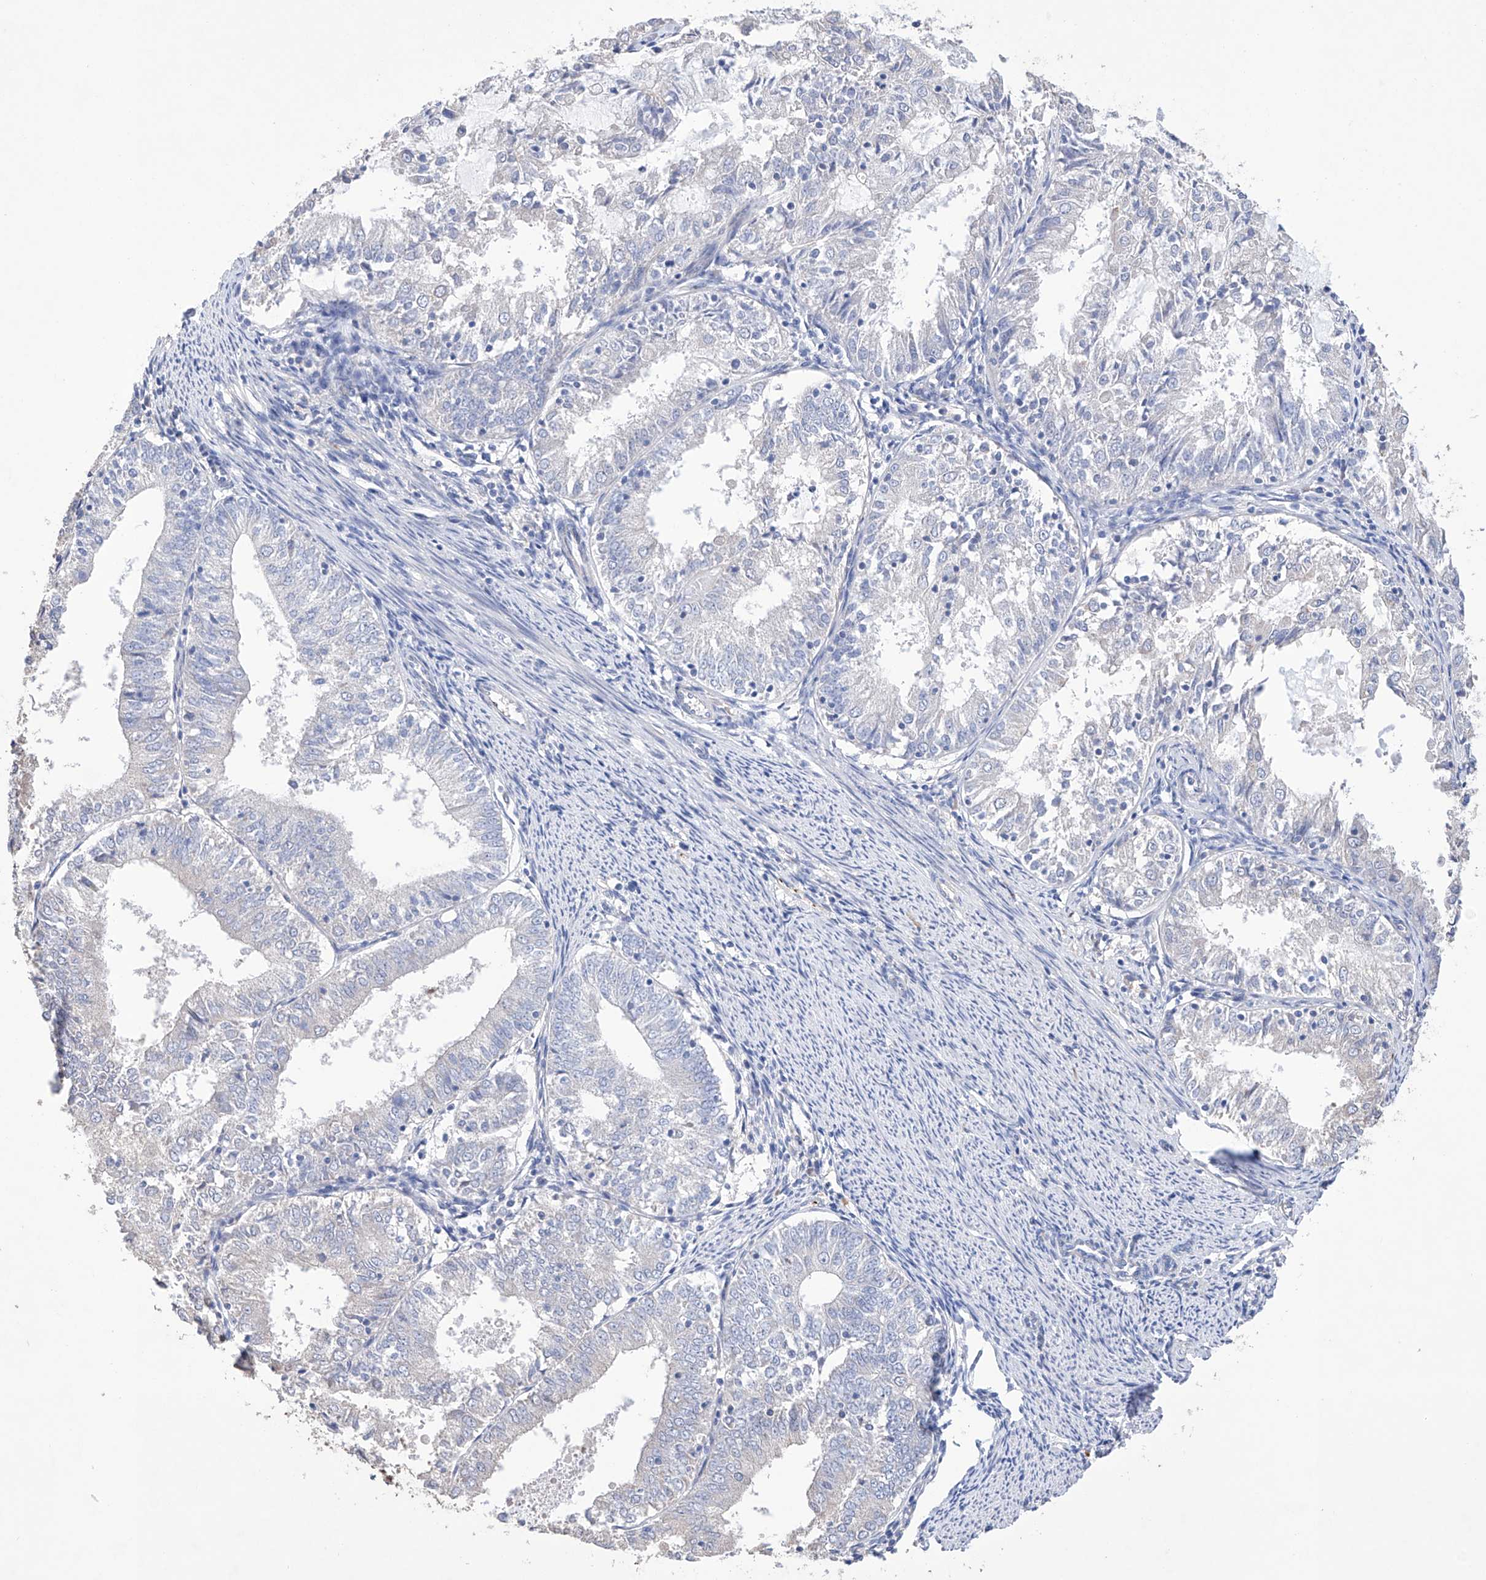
{"staining": {"intensity": "negative", "quantity": "none", "location": "none"}, "tissue": "endometrial cancer", "cell_type": "Tumor cells", "image_type": "cancer", "snomed": [{"axis": "morphology", "description": "Adenocarcinoma, NOS"}, {"axis": "topography", "description": "Endometrium"}], "caption": "Tumor cells show no significant protein positivity in endometrial cancer (adenocarcinoma).", "gene": "AFG1L", "patient": {"sex": "female", "age": 57}}